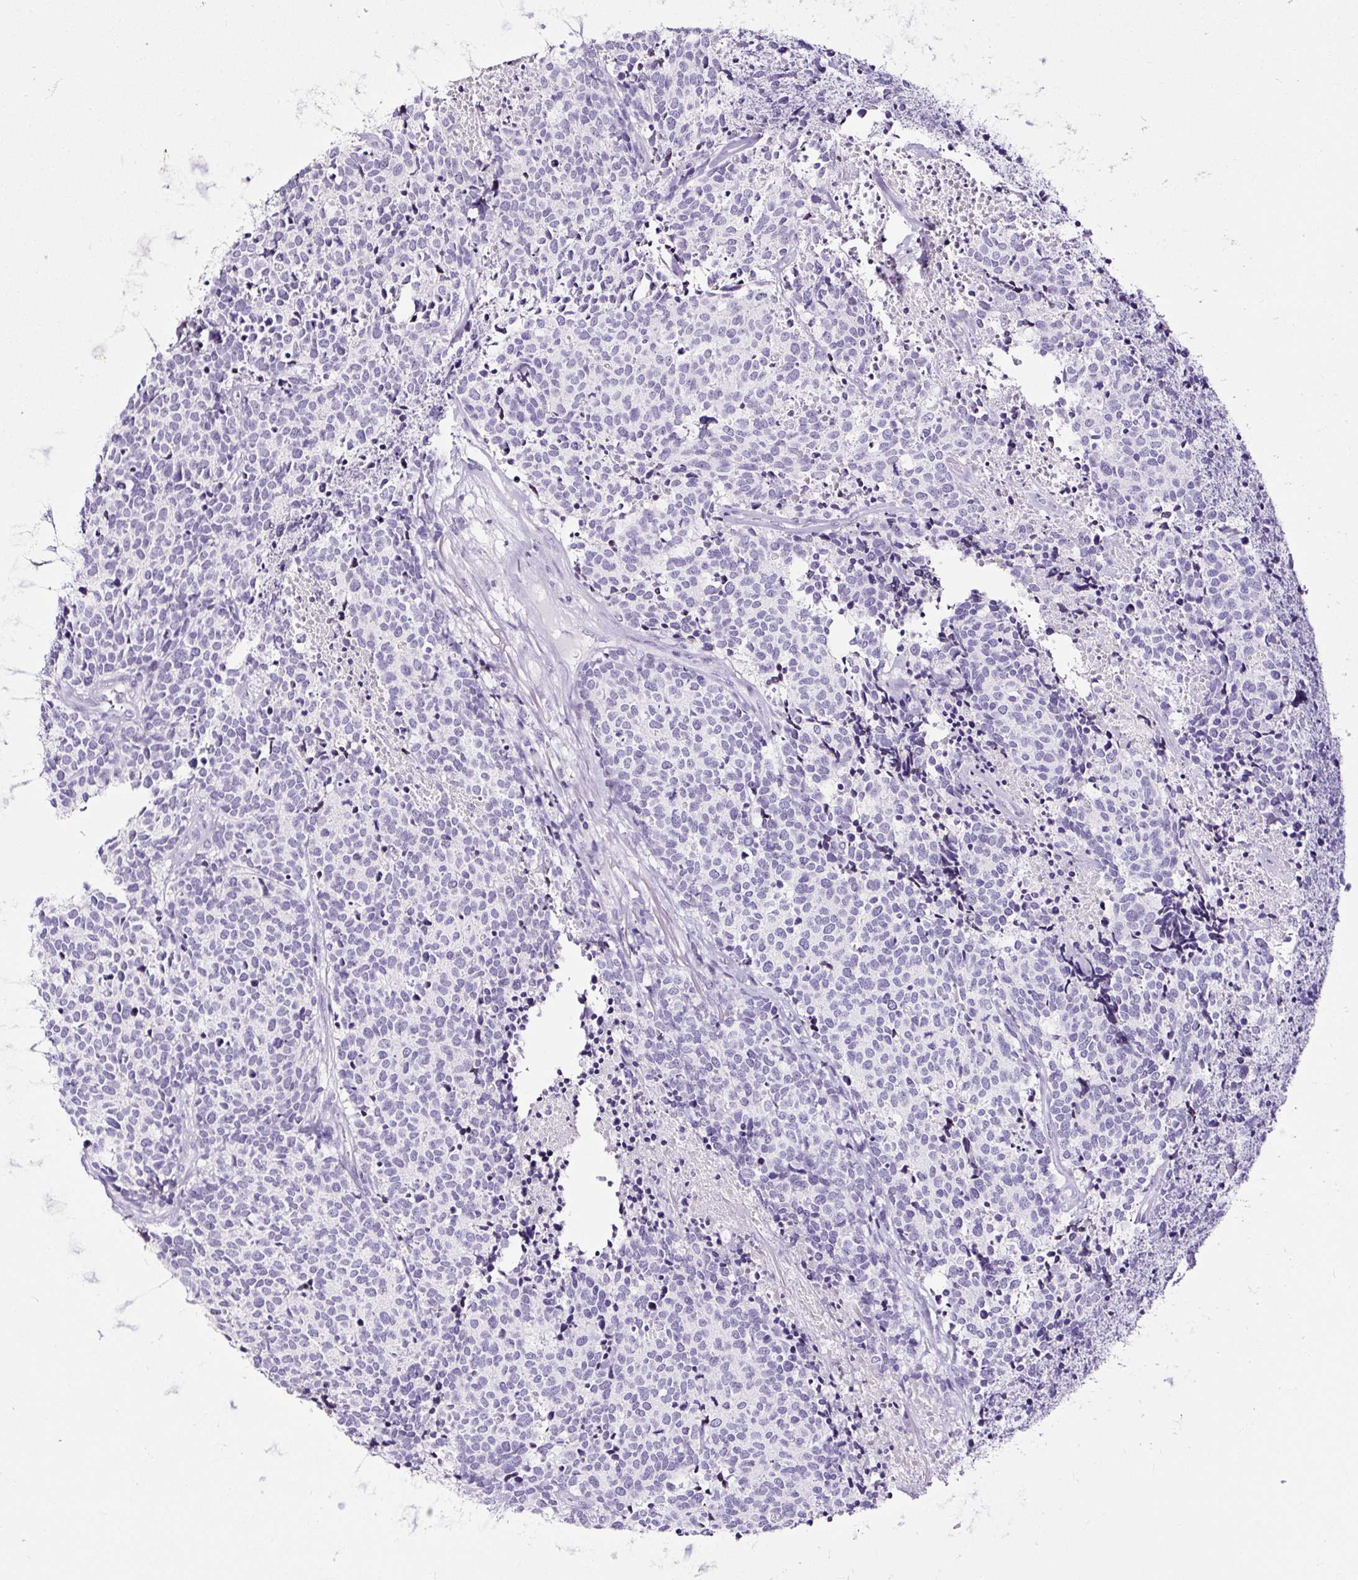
{"staining": {"intensity": "negative", "quantity": "none", "location": "none"}, "tissue": "carcinoid", "cell_type": "Tumor cells", "image_type": "cancer", "snomed": [{"axis": "morphology", "description": "Carcinoid, malignant, NOS"}, {"axis": "topography", "description": "Skin"}], "caption": "The histopathology image reveals no significant expression in tumor cells of malignant carcinoid.", "gene": "NPHS2", "patient": {"sex": "female", "age": 79}}